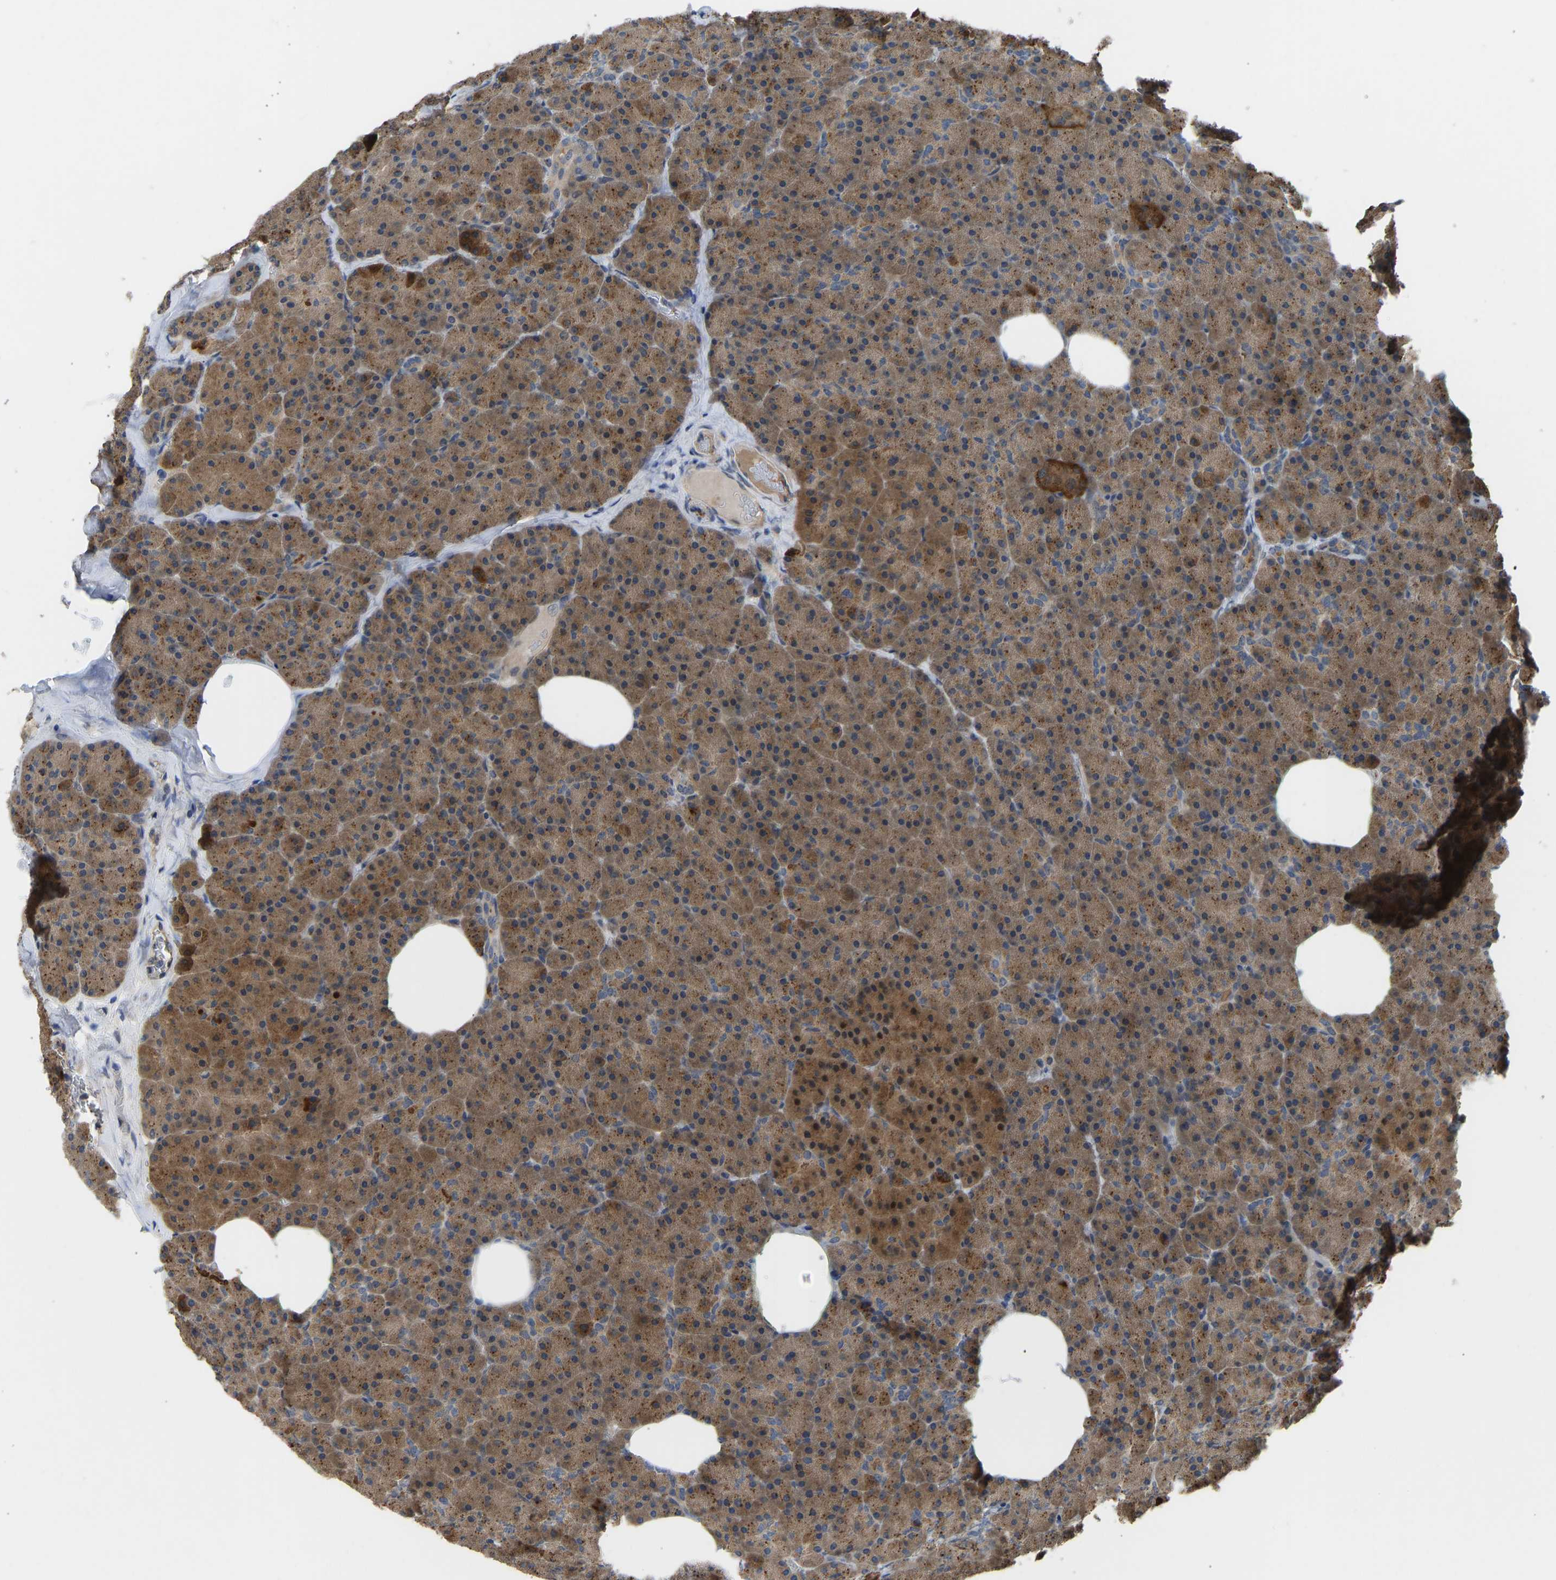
{"staining": {"intensity": "moderate", "quantity": ">75%", "location": "cytoplasmic/membranous,nuclear"}, "tissue": "pancreas", "cell_type": "Exocrine glandular cells", "image_type": "normal", "snomed": [{"axis": "morphology", "description": "Normal tissue, NOS"}, {"axis": "morphology", "description": "Carcinoid, malignant, NOS"}, {"axis": "topography", "description": "Pancreas"}], "caption": "Pancreas stained with DAB IHC shows medium levels of moderate cytoplasmic/membranous,nuclear expression in approximately >75% of exocrine glandular cells.", "gene": "ZNF251", "patient": {"sex": "female", "age": 35}}